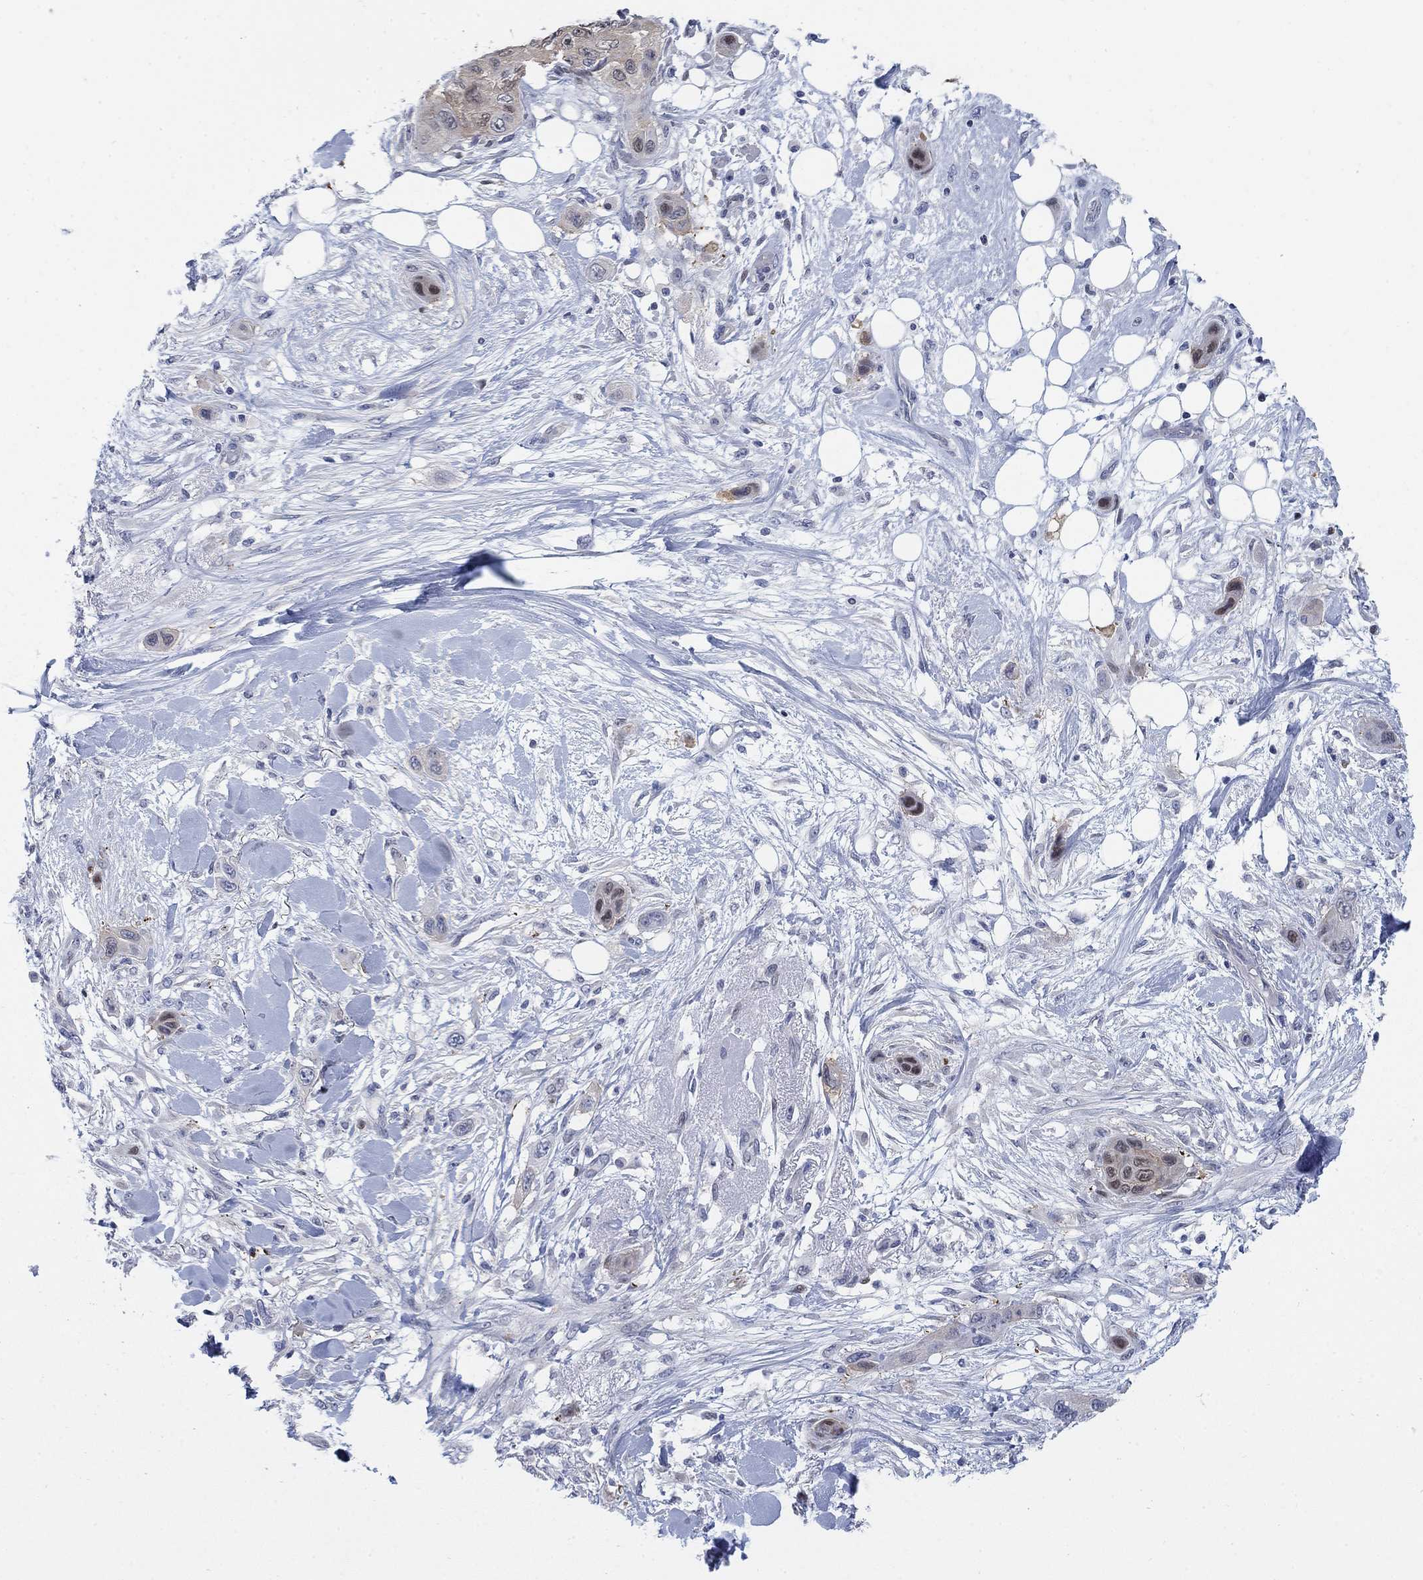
{"staining": {"intensity": "weak", "quantity": "25%-75%", "location": "cytoplasmic/membranous"}, "tissue": "skin cancer", "cell_type": "Tumor cells", "image_type": "cancer", "snomed": [{"axis": "morphology", "description": "Squamous cell carcinoma, NOS"}, {"axis": "topography", "description": "Skin"}], "caption": "A micrograph showing weak cytoplasmic/membranous expression in about 25%-75% of tumor cells in skin squamous cell carcinoma, as visualized by brown immunohistochemical staining.", "gene": "MYO3A", "patient": {"sex": "male", "age": 79}}